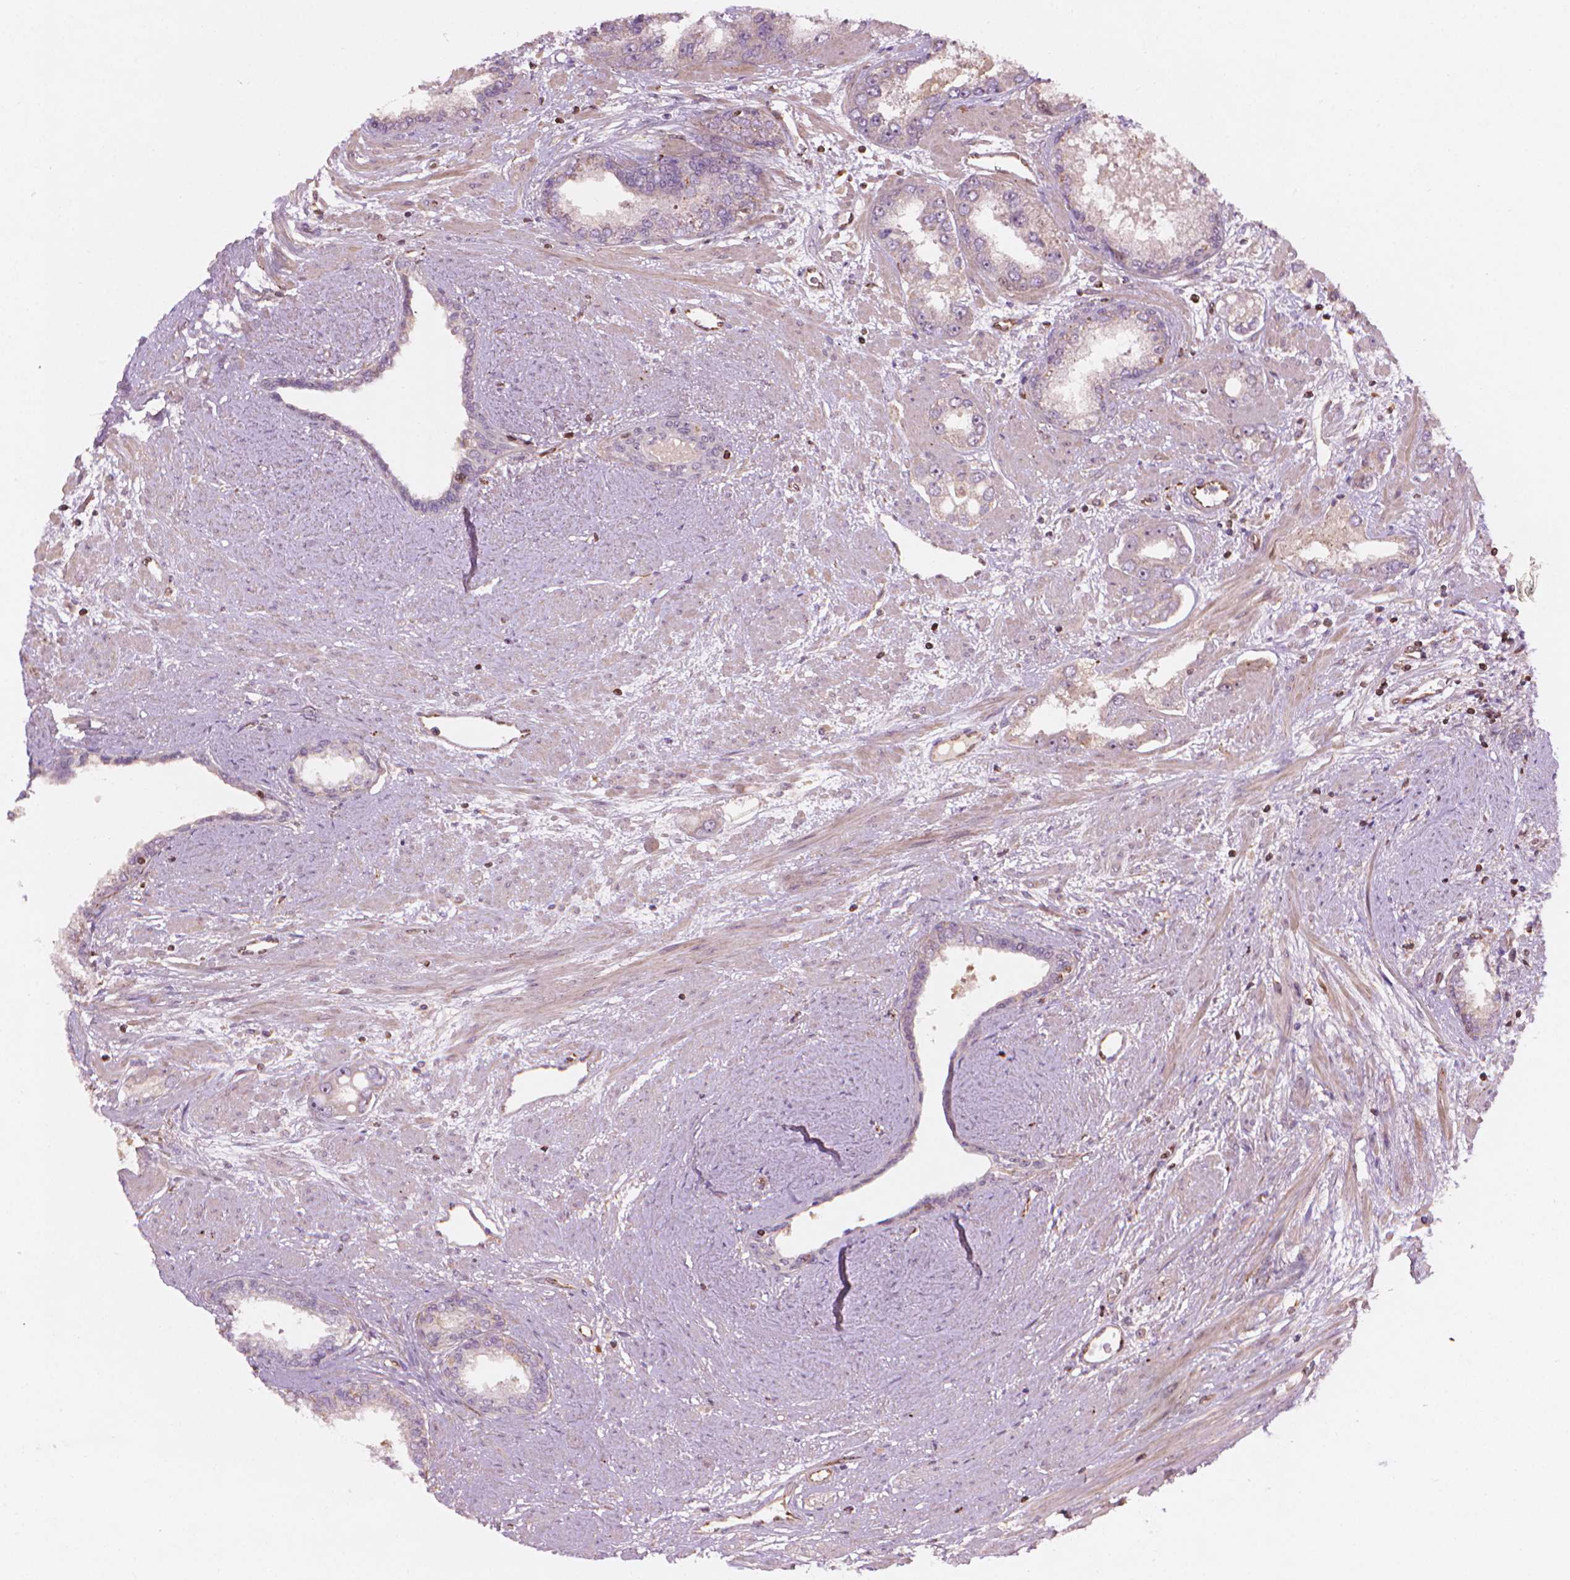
{"staining": {"intensity": "negative", "quantity": "none", "location": "none"}, "tissue": "prostate cancer", "cell_type": "Tumor cells", "image_type": "cancer", "snomed": [{"axis": "morphology", "description": "Adenocarcinoma, Low grade"}, {"axis": "topography", "description": "Prostate"}], "caption": "DAB (3,3'-diaminobenzidine) immunohistochemical staining of human prostate cancer (low-grade adenocarcinoma) demonstrates no significant positivity in tumor cells. (DAB immunohistochemistry (IHC) visualized using brightfield microscopy, high magnification).", "gene": "SMC2", "patient": {"sex": "male", "age": 60}}